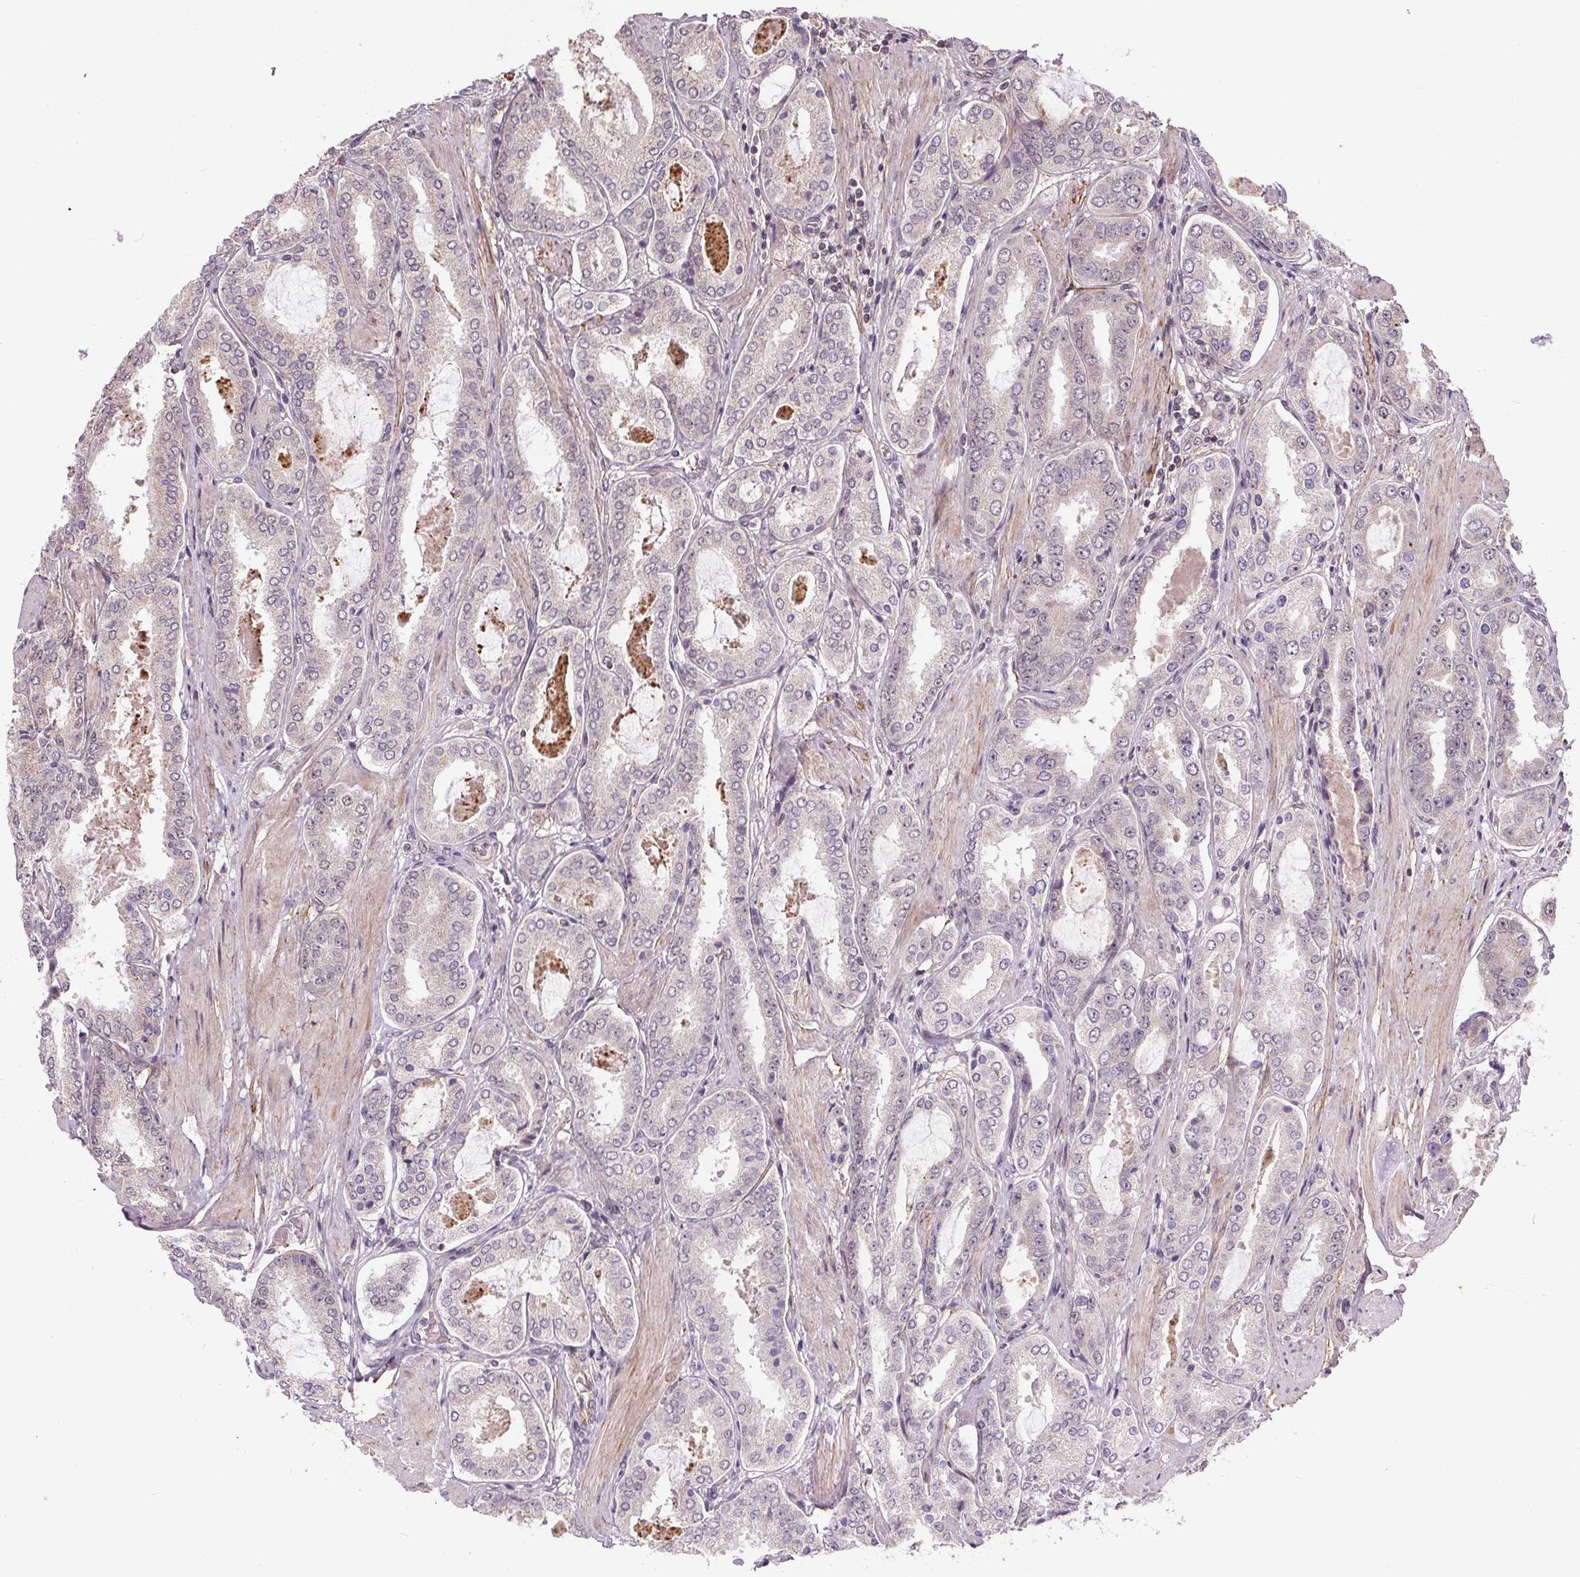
{"staining": {"intensity": "negative", "quantity": "none", "location": "none"}, "tissue": "prostate cancer", "cell_type": "Tumor cells", "image_type": "cancer", "snomed": [{"axis": "morphology", "description": "Adenocarcinoma, High grade"}, {"axis": "topography", "description": "Prostate"}], "caption": "Immunohistochemistry (IHC) photomicrograph of adenocarcinoma (high-grade) (prostate) stained for a protein (brown), which shows no expression in tumor cells.", "gene": "KIAA0232", "patient": {"sex": "male", "age": 63}}